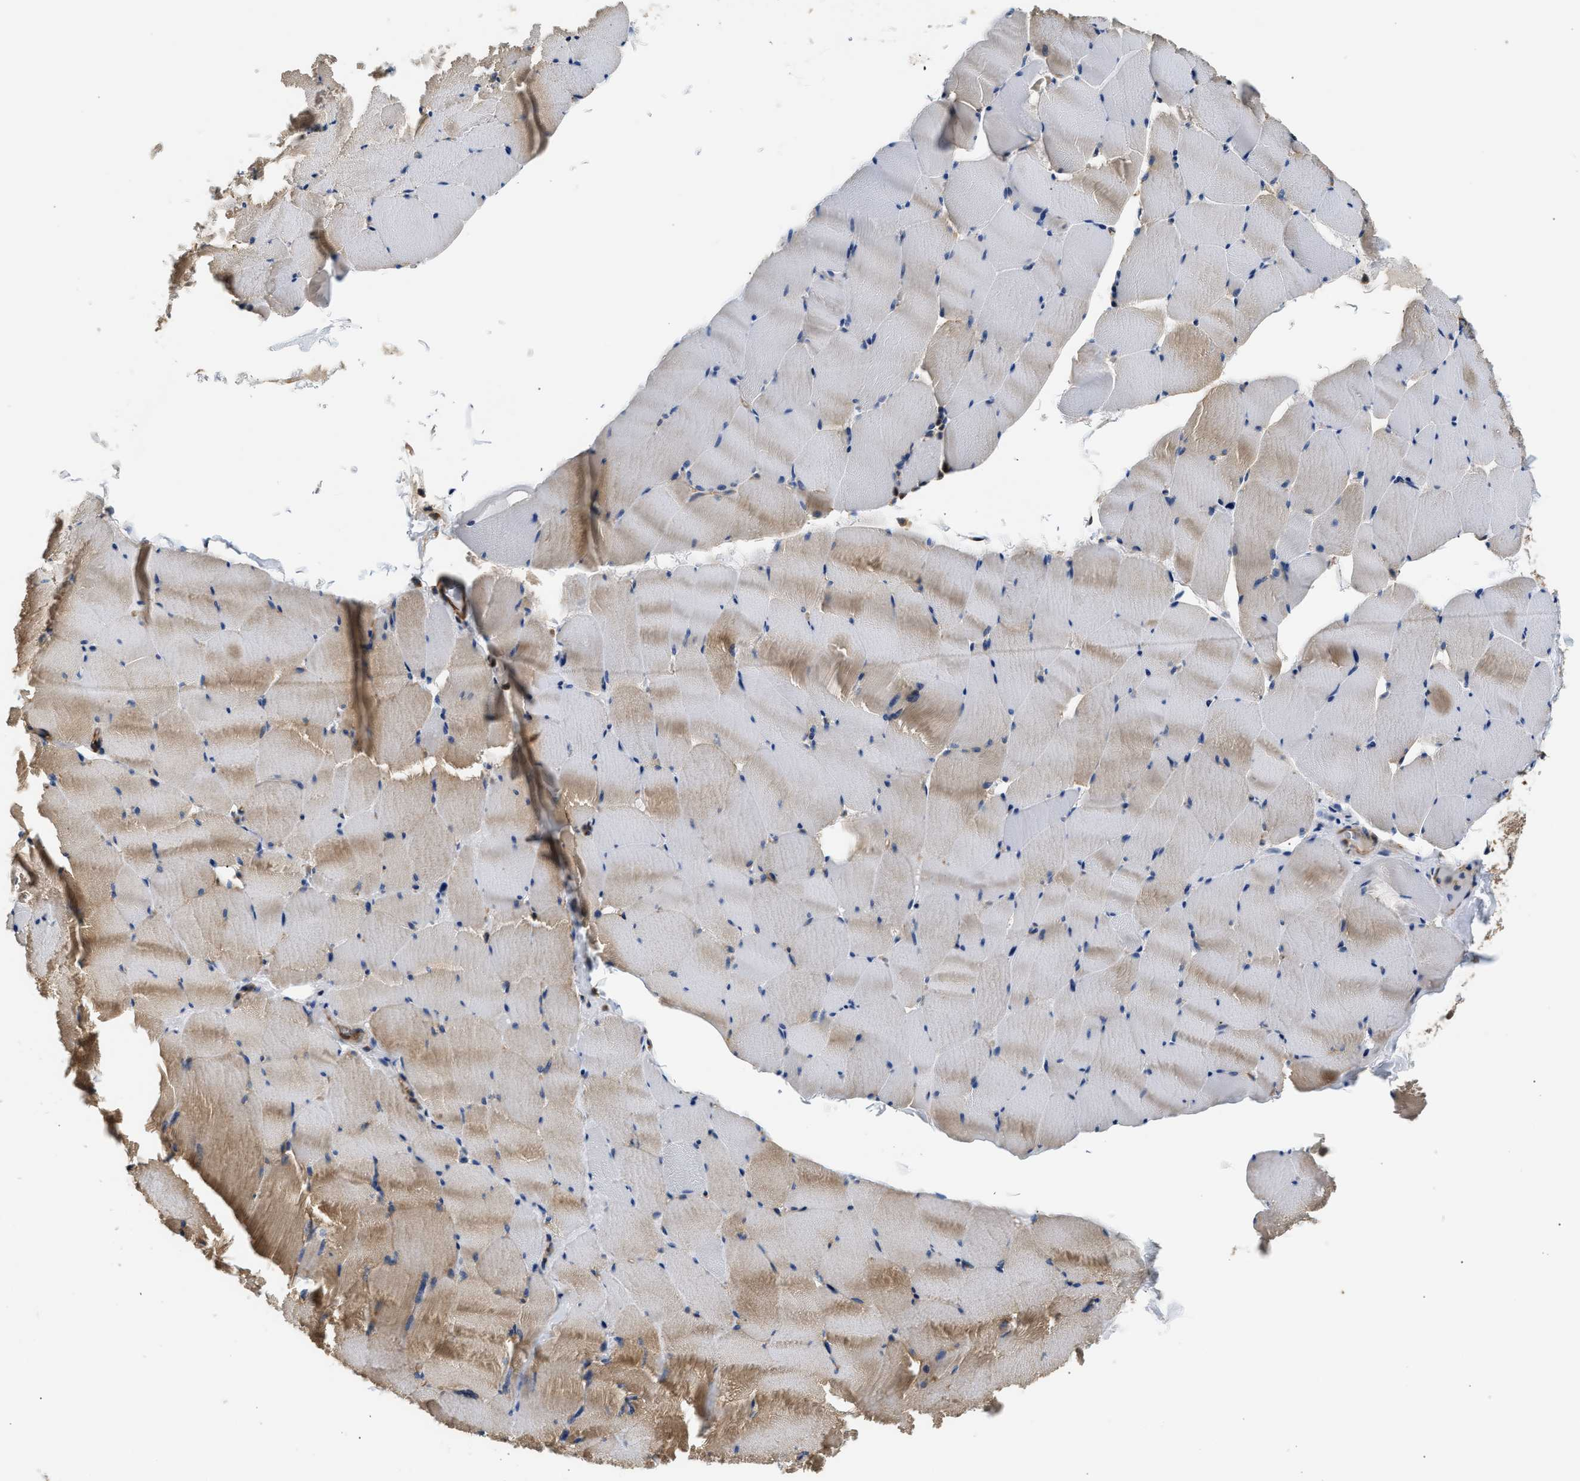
{"staining": {"intensity": "moderate", "quantity": ">75%", "location": "cytoplasmic/membranous"}, "tissue": "skeletal muscle", "cell_type": "Myocytes", "image_type": "normal", "snomed": [{"axis": "morphology", "description": "Normal tissue, NOS"}, {"axis": "topography", "description": "Skeletal muscle"}], "caption": "IHC photomicrograph of normal human skeletal muscle stained for a protein (brown), which exhibits medium levels of moderate cytoplasmic/membranous staining in approximately >75% of myocytes.", "gene": "SAMD9L", "patient": {"sex": "male", "age": 62}}